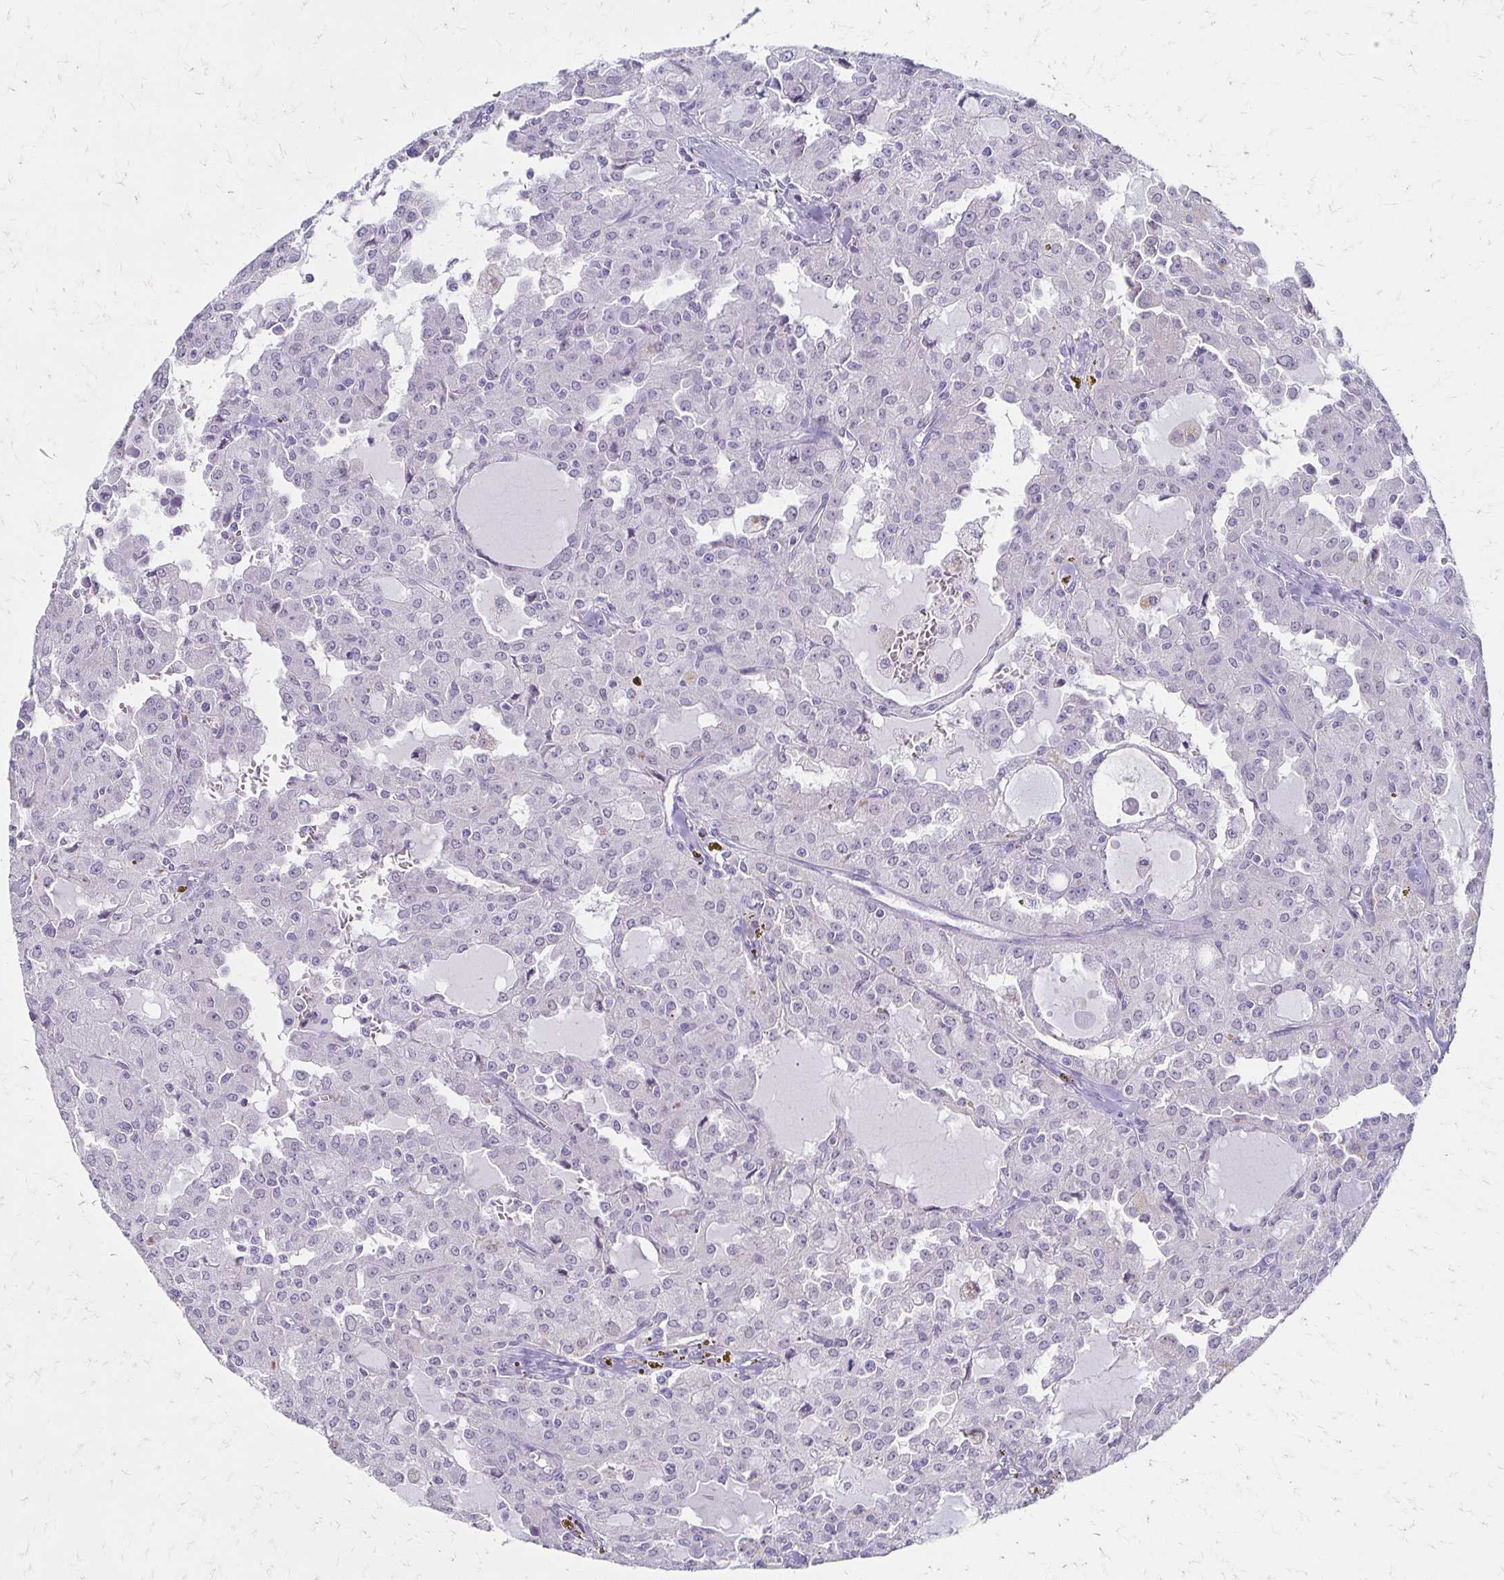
{"staining": {"intensity": "negative", "quantity": "none", "location": "none"}, "tissue": "head and neck cancer", "cell_type": "Tumor cells", "image_type": "cancer", "snomed": [{"axis": "morphology", "description": "Adenocarcinoma, NOS"}, {"axis": "topography", "description": "Head-Neck"}], "caption": "Tumor cells show no significant positivity in head and neck cancer (adenocarcinoma).", "gene": "IVL", "patient": {"sex": "male", "age": 64}}